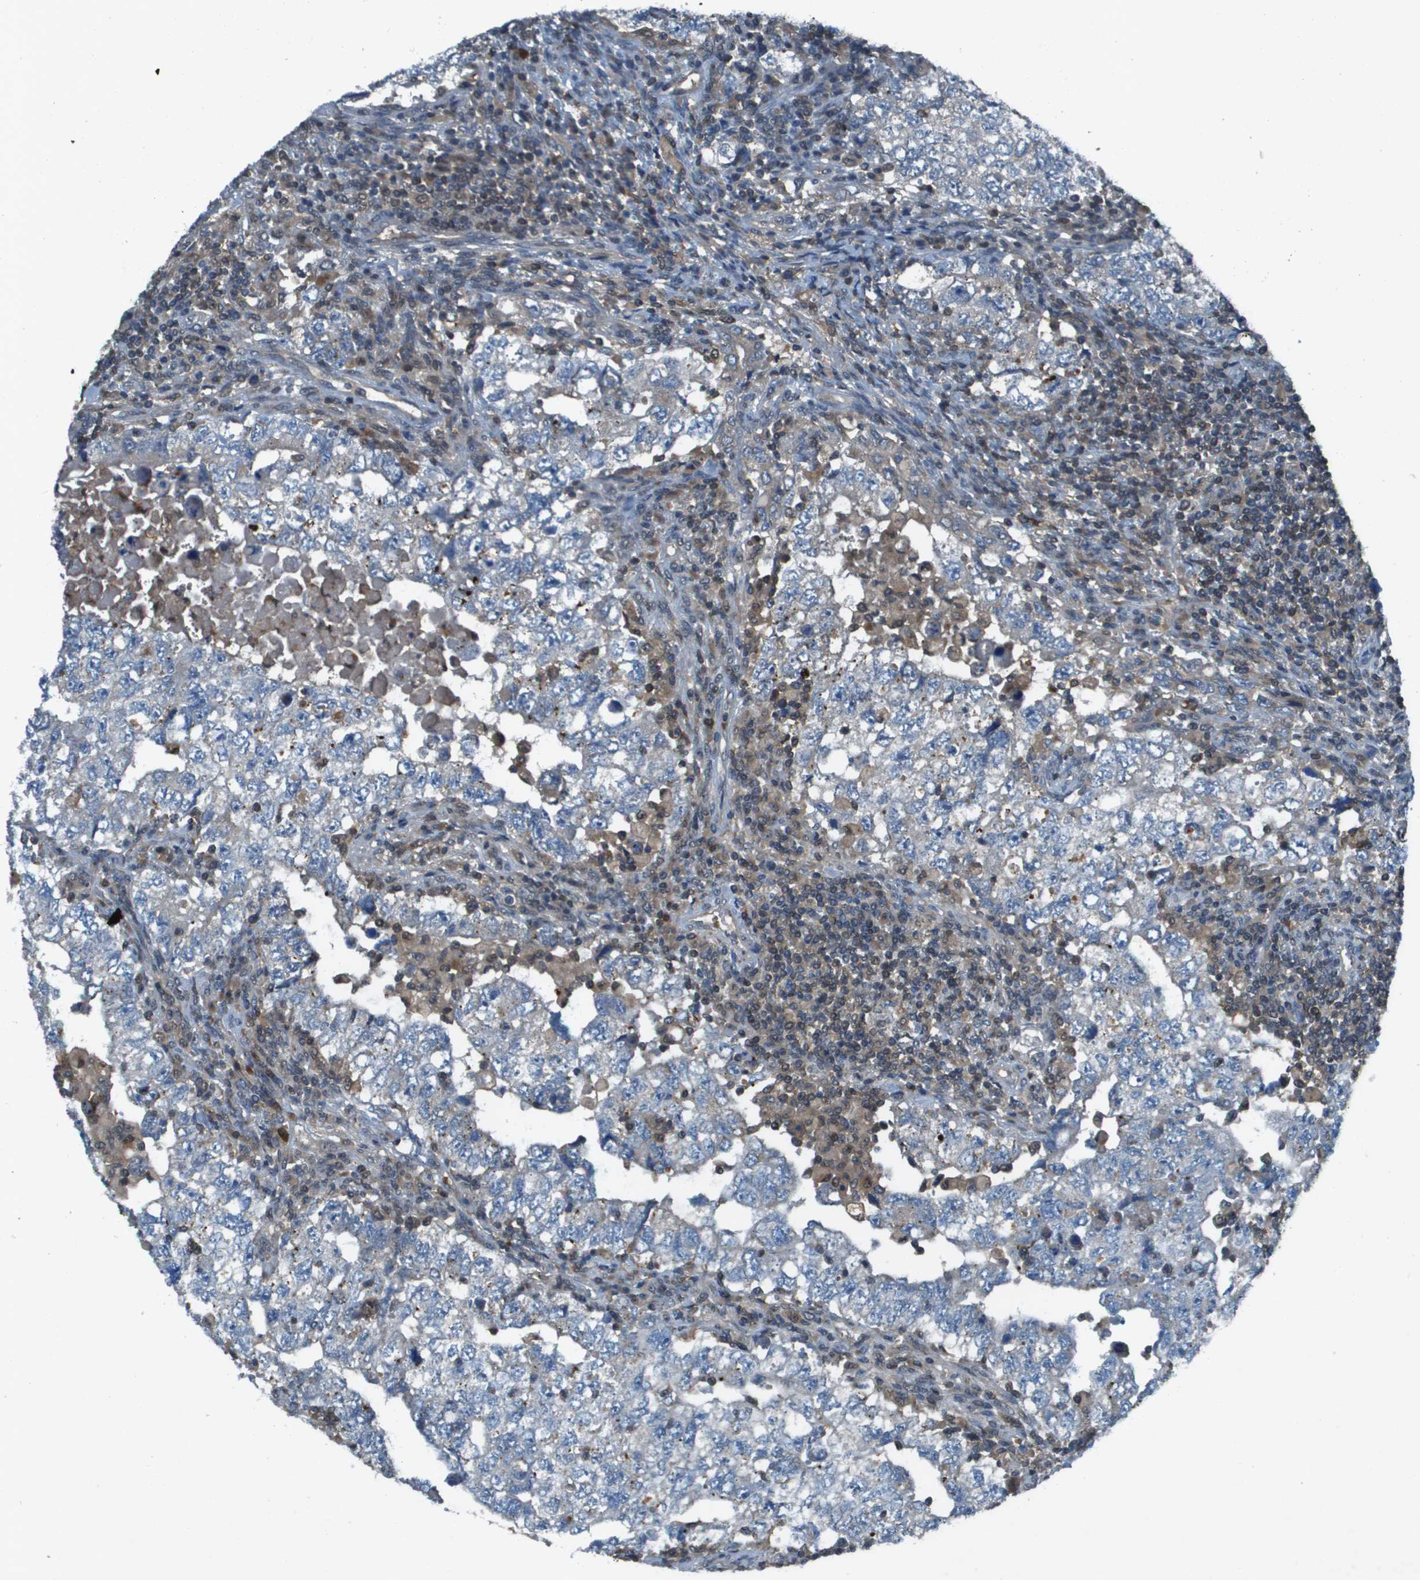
{"staining": {"intensity": "negative", "quantity": "none", "location": "none"}, "tissue": "testis cancer", "cell_type": "Tumor cells", "image_type": "cancer", "snomed": [{"axis": "morphology", "description": "Carcinoma, Embryonal, NOS"}, {"axis": "topography", "description": "Testis"}], "caption": "Immunohistochemical staining of human testis cancer exhibits no significant positivity in tumor cells. (Stains: DAB (3,3'-diaminobenzidine) IHC with hematoxylin counter stain, Microscopy: brightfield microscopy at high magnification).", "gene": "CAMK4", "patient": {"sex": "male", "age": 36}}